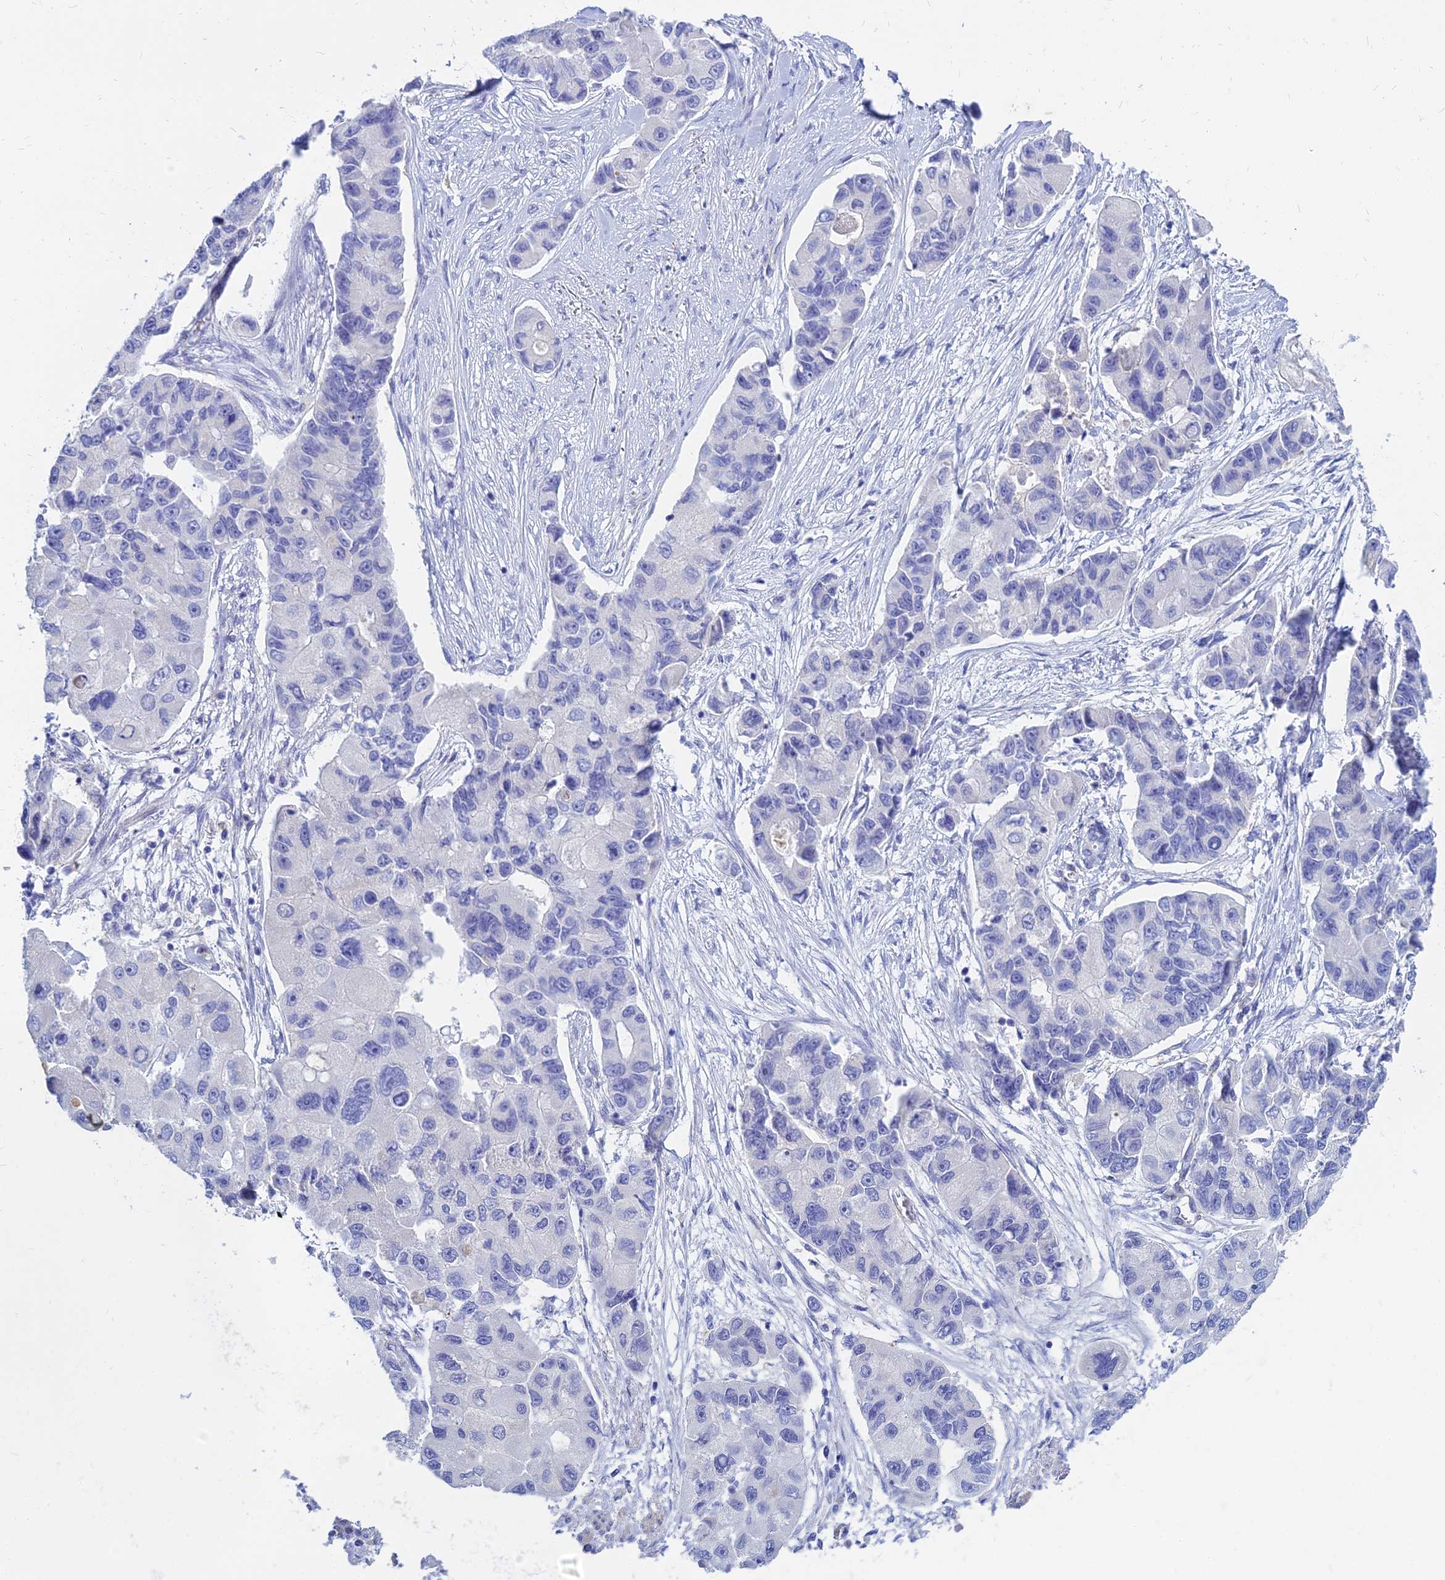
{"staining": {"intensity": "negative", "quantity": "none", "location": "none"}, "tissue": "lung cancer", "cell_type": "Tumor cells", "image_type": "cancer", "snomed": [{"axis": "morphology", "description": "Adenocarcinoma, NOS"}, {"axis": "topography", "description": "Lung"}], "caption": "Histopathology image shows no protein expression in tumor cells of lung adenocarcinoma tissue.", "gene": "ZNF552", "patient": {"sex": "female", "age": 54}}